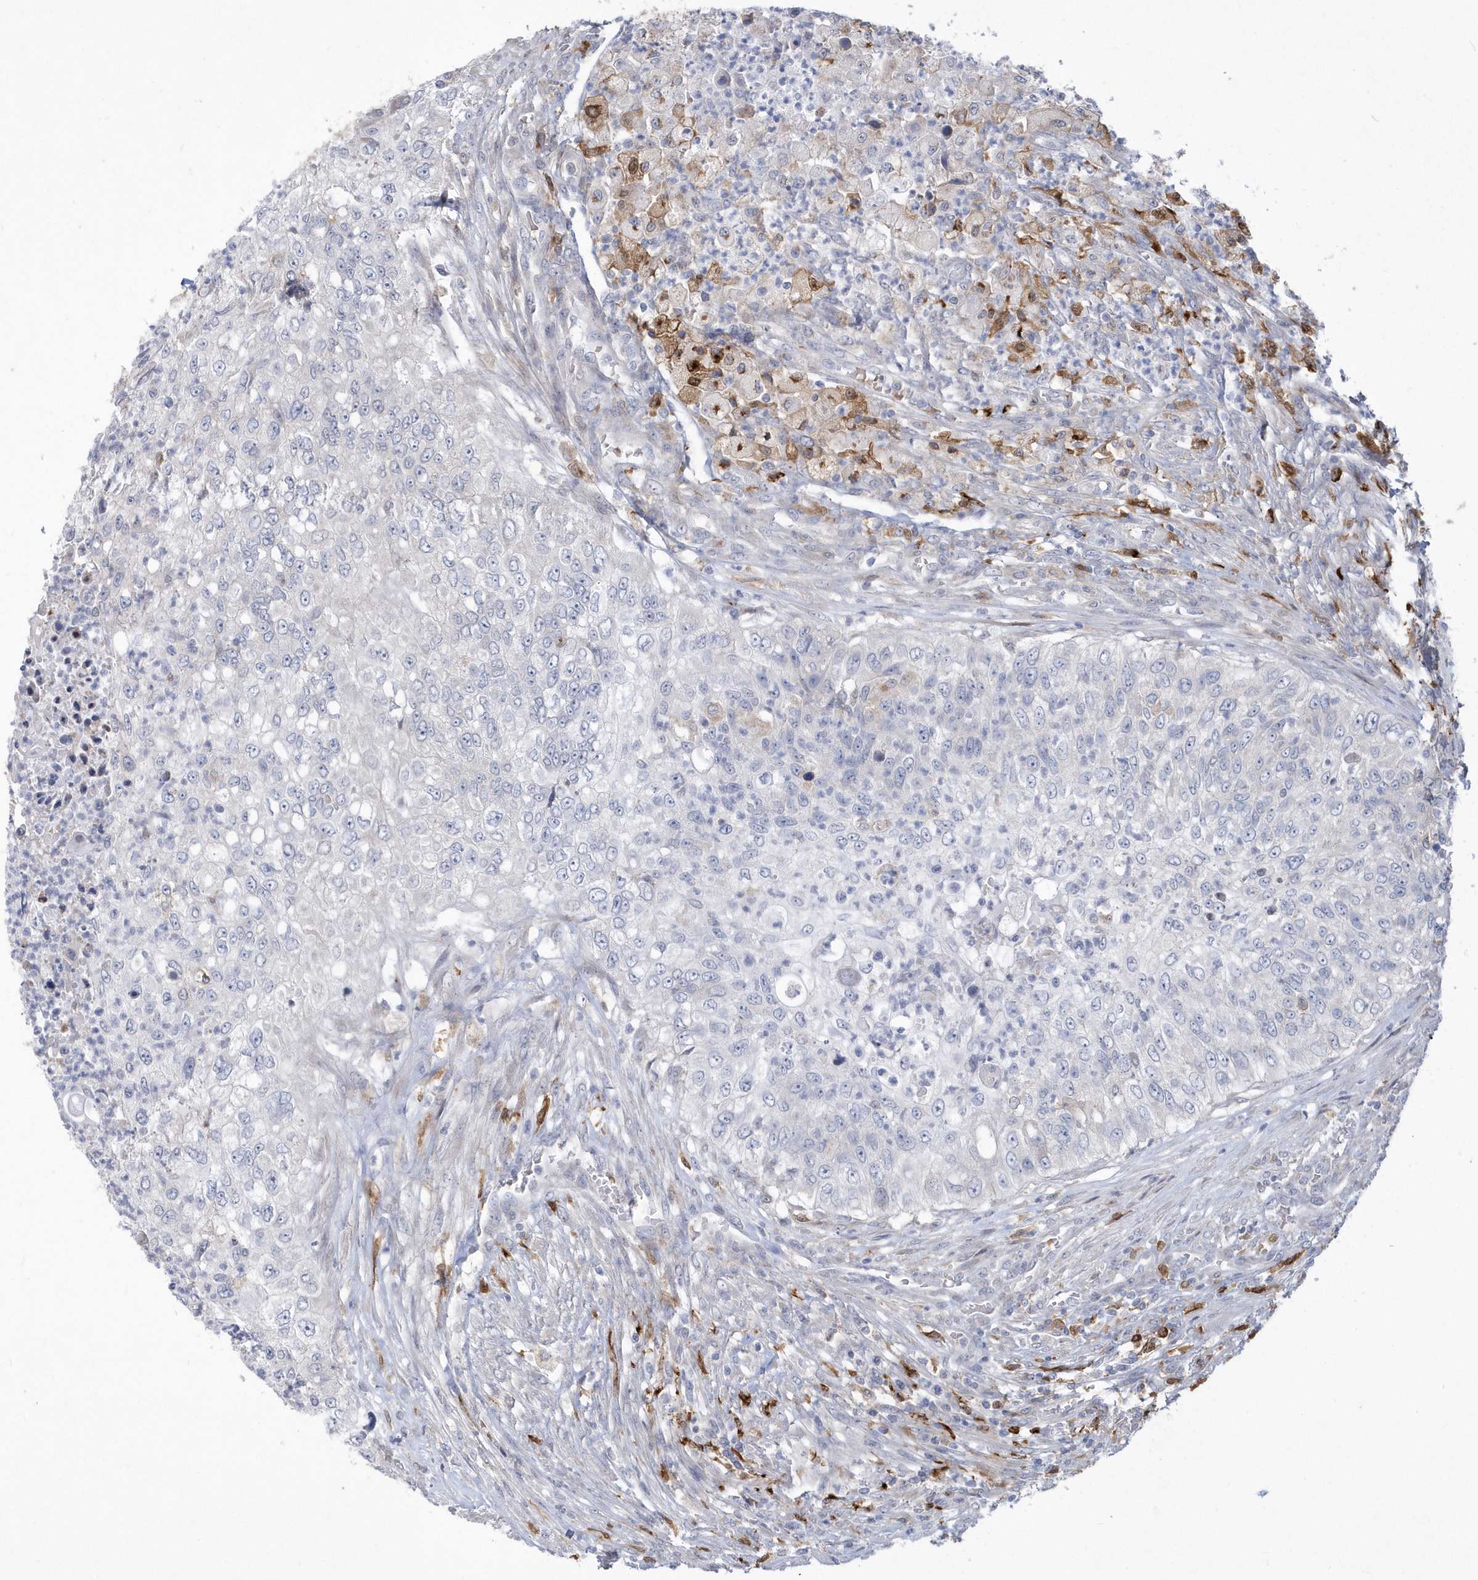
{"staining": {"intensity": "negative", "quantity": "none", "location": "none"}, "tissue": "urothelial cancer", "cell_type": "Tumor cells", "image_type": "cancer", "snomed": [{"axis": "morphology", "description": "Urothelial carcinoma, High grade"}, {"axis": "topography", "description": "Urinary bladder"}], "caption": "Immunohistochemistry (IHC) histopathology image of urothelial carcinoma (high-grade) stained for a protein (brown), which exhibits no positivity in tumor cells.", "gene": "TSPEAR", "patient": {"sex": "female", "age": 60}}